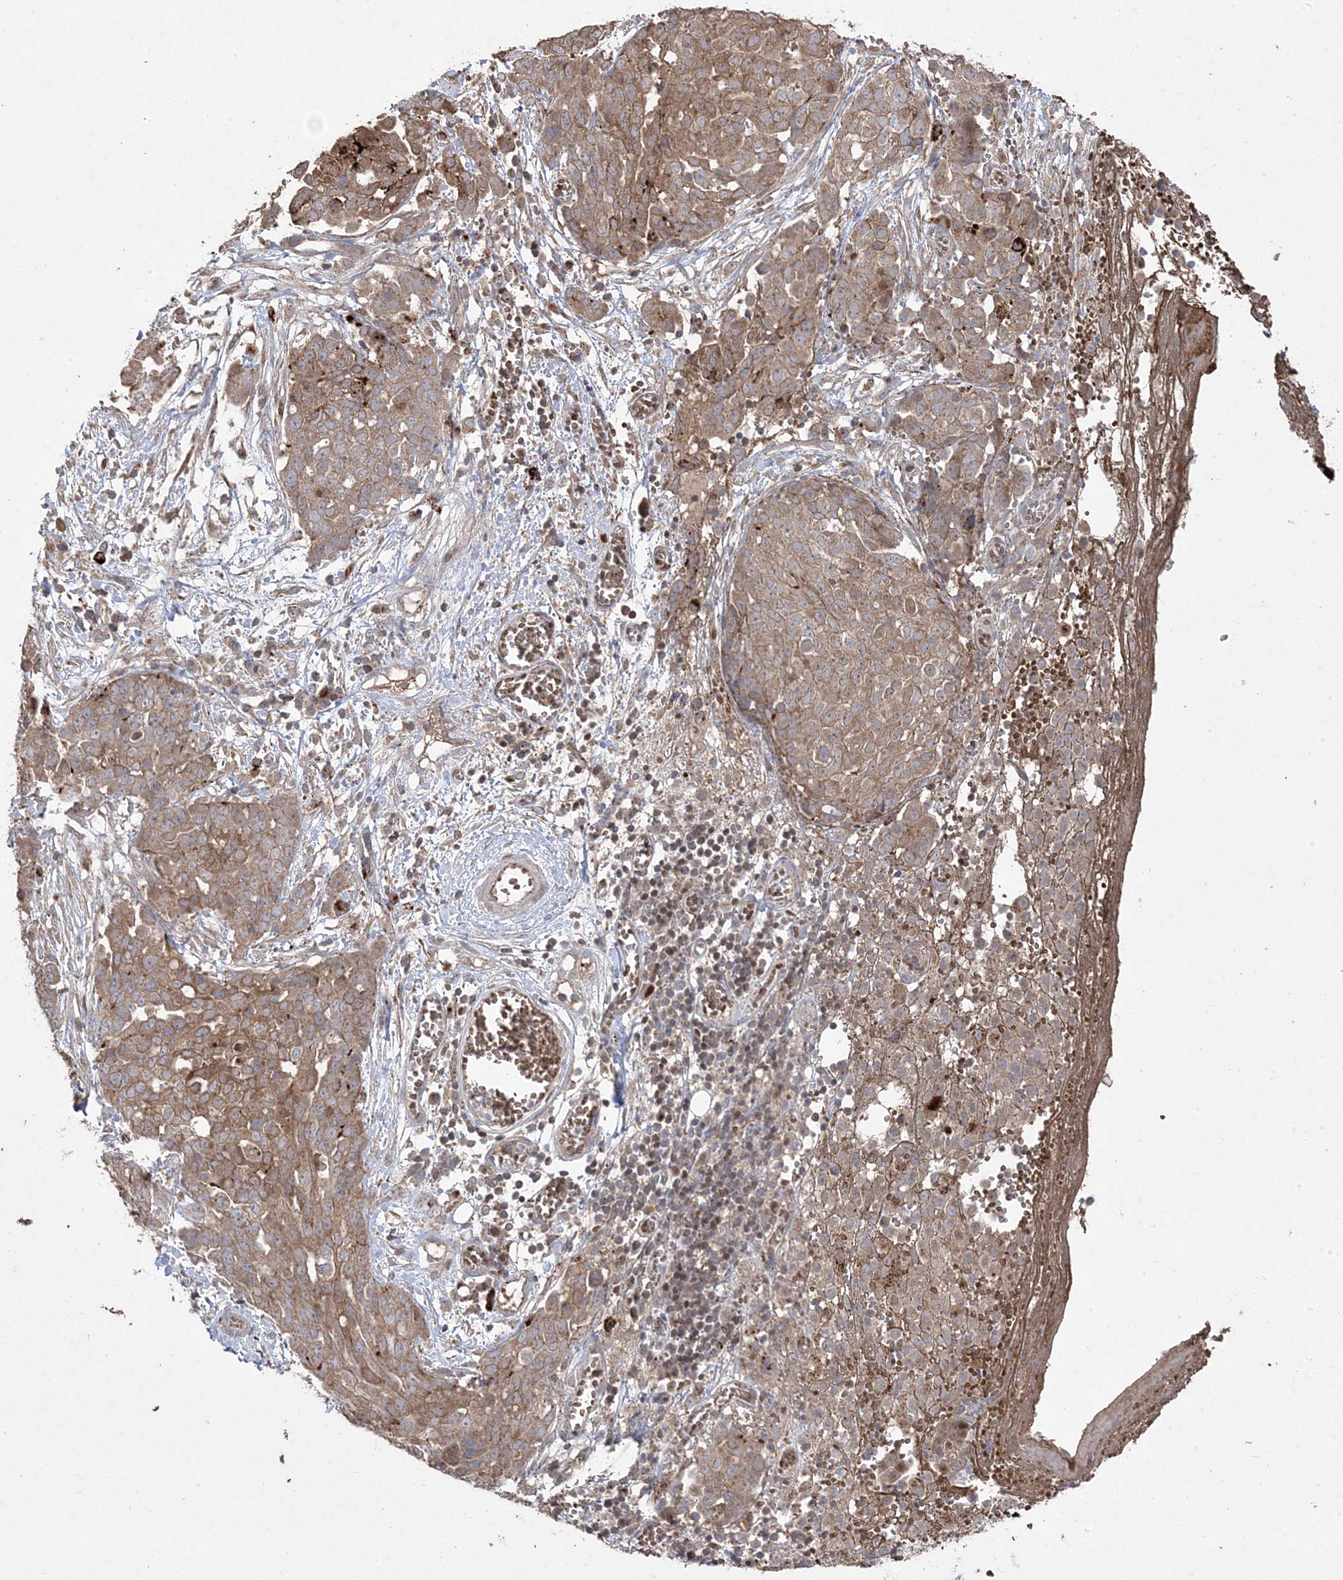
{"staining": {"intensity": "moderate", "quantity": ">75%", "location": "cytoplasmic/membranous"}, "tissue": "ovarian cancer", "cell_type": "Tumor cells", "image_type": "cancer", "snomed": [{"axis": "morphology", "description": "Cystadenocarcinoma, serous, NOS"}, {"axis": "topography", "description": "Soft tissue"}, {"axis": "topography", "description": "Ovary"}], "caption": "Protein expression analysis of ovarian cancer shows moderate cytoplasmic/membranous expression in about >75% of tumor cells.", "gene": "PPOX", "patient": {"sex": "female", "age": 57}}